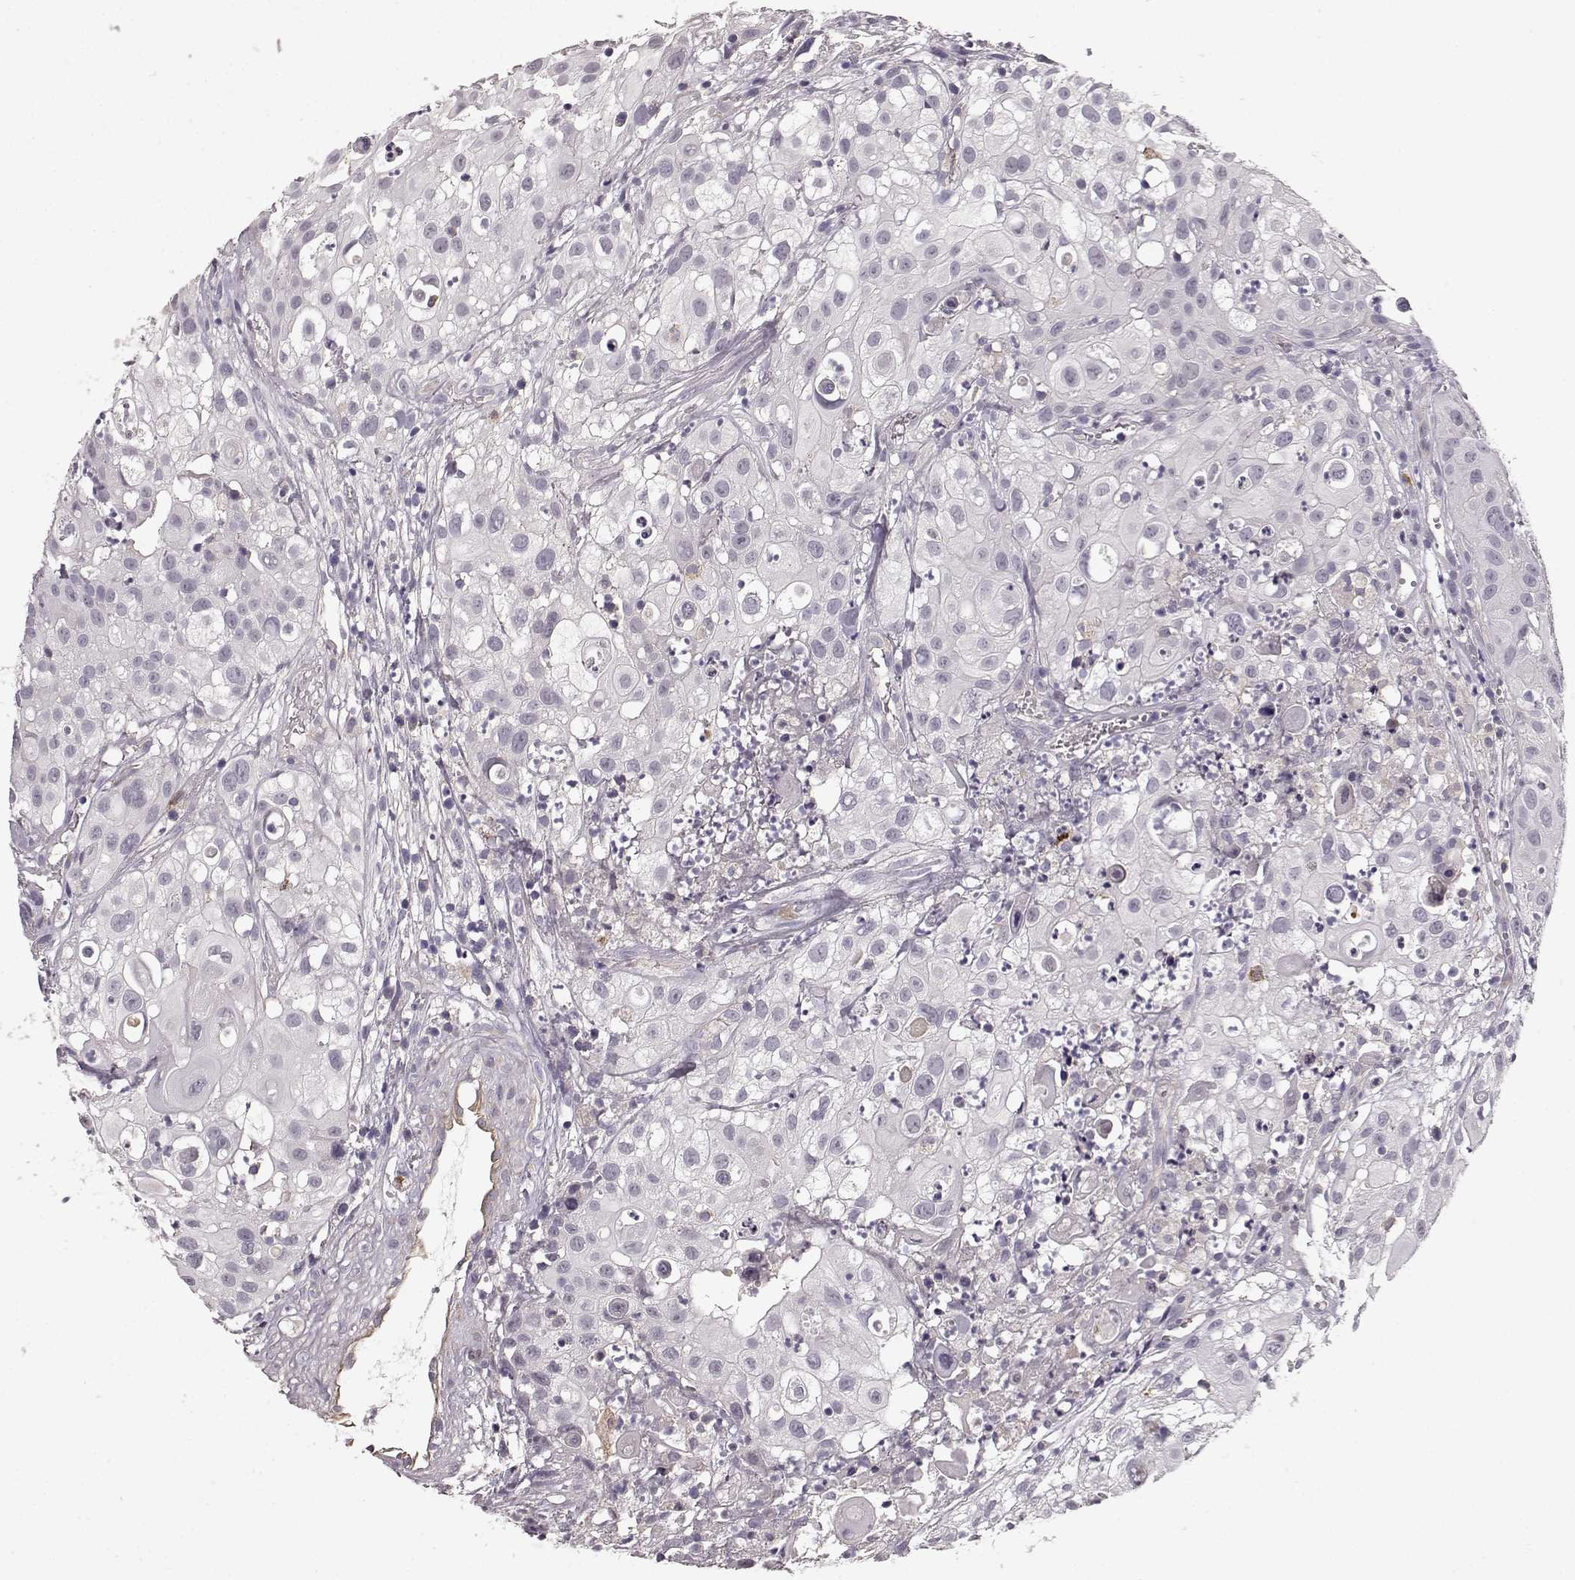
{"staining": {"intensity": "negative", "quantity": "none", "location": "none"}, "tissue": "urothelial cancer", "cell_type": "Tumor cells", "image_type": "cancer", "snomed": [{"axis": "morphology", "description": "Urothelial carcinoma, High grade"}, {"axis": "topography", "description": "Urinary bladder"}], "caption": "An immunohistochemistry (IHC) histopathology image of urothelial carcinoma (high-grade) is shown. There is no staining in tumor cells of urothelial carcinoma (high-grade).", "gene": "CCNF", "patient": {"sex": "female", "age": 79}}